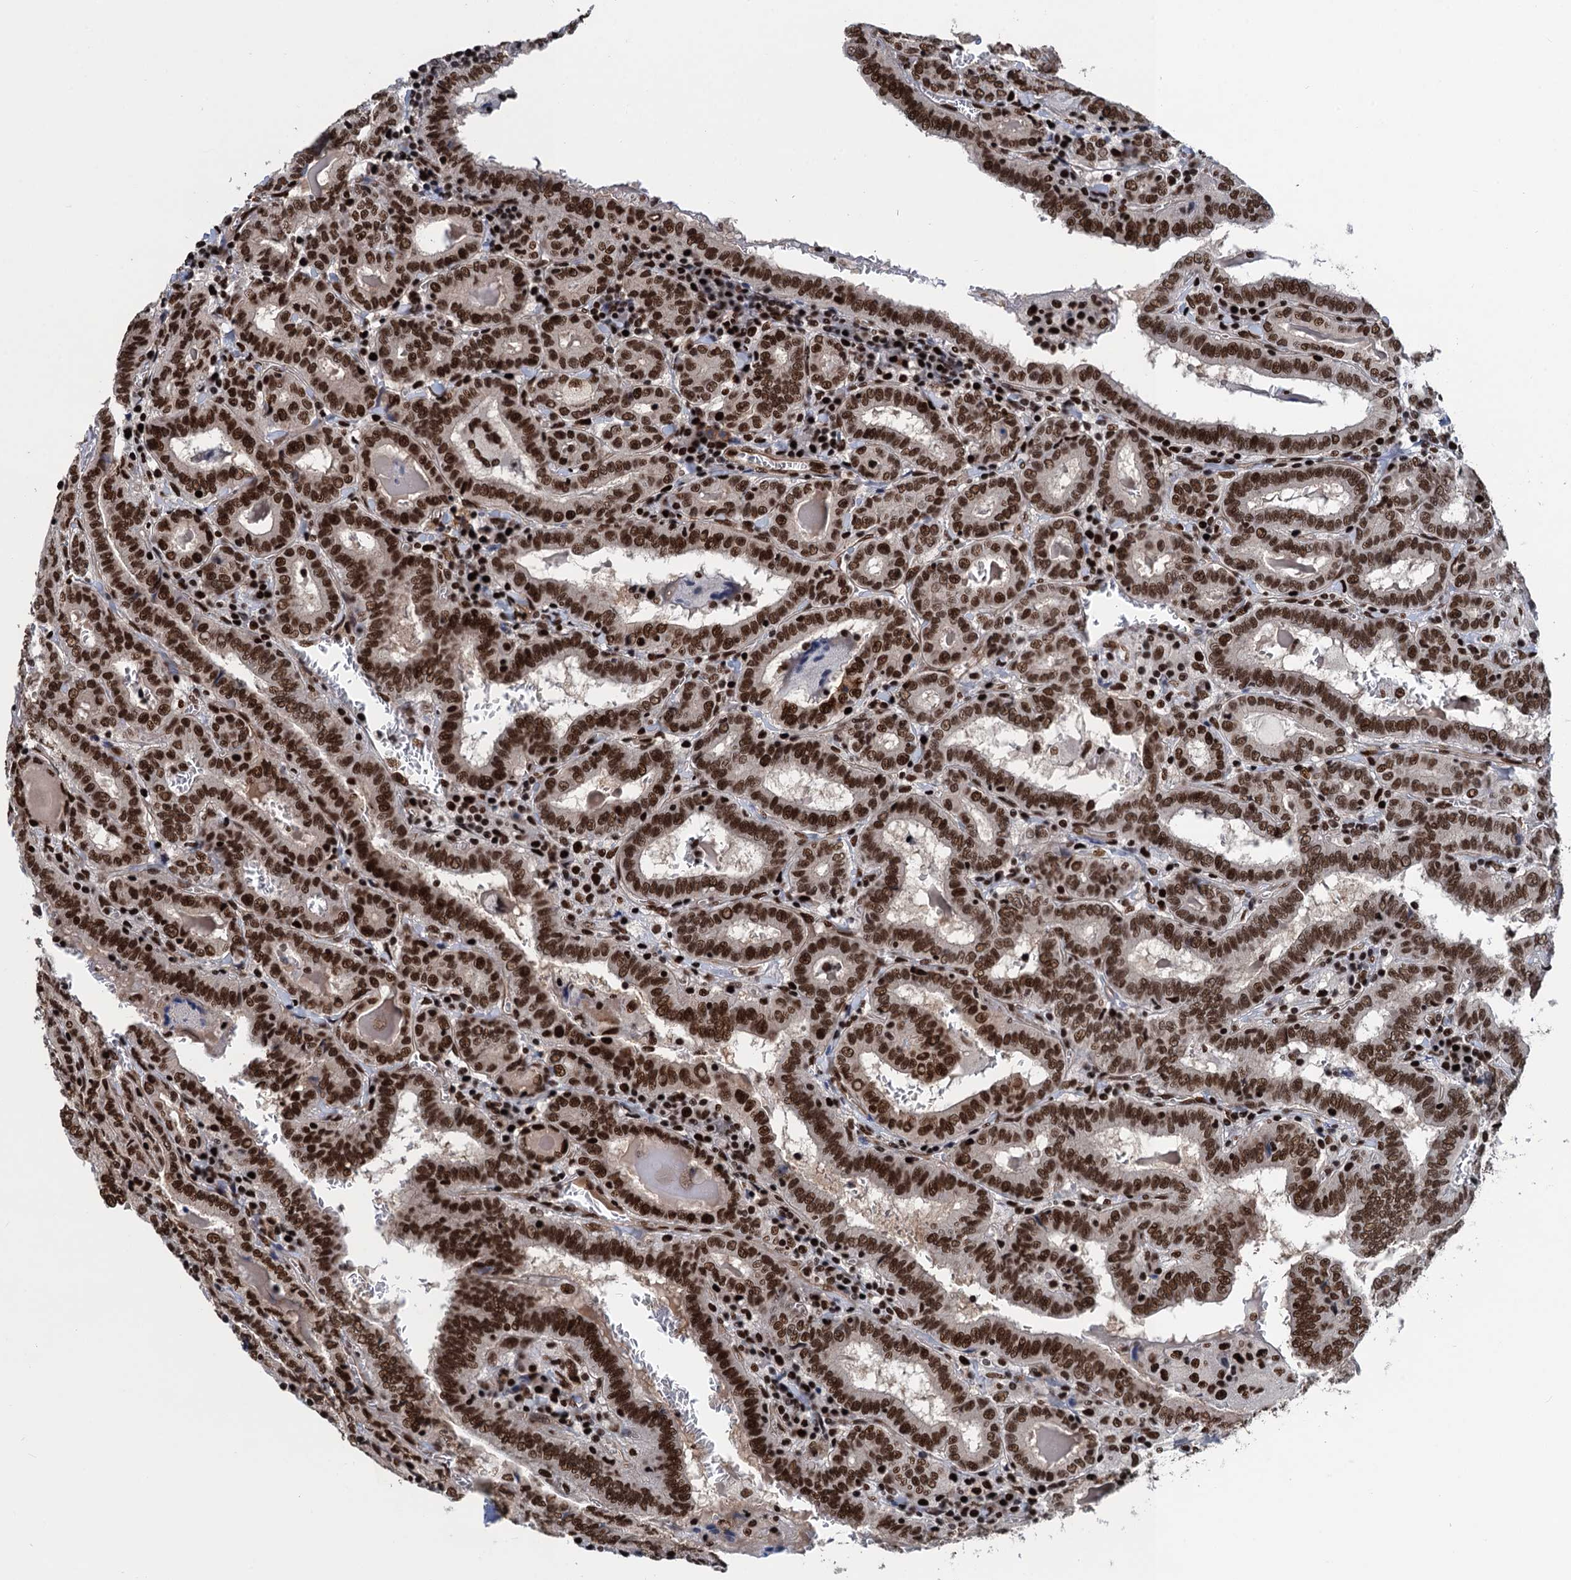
{"staining": {"intensity": "strong", "quantity": ">75%", "location": "nuclear"}, "tissue": "thyroid cancer", "cell_type": "Tumor cells", "image_type": "cancer", "snomed": [{"axis": "morphology", "description": "Papillary adenocarcinoma, NOS"}, {"axis": "topography", "description": "Thyroid gland"}], "caption": "Immunohistochemistry (IHC) photomicrograph of human thyroid cancer (papillary adenocarcinoma) stained for a protein (brown), which reveals high levels of strong nuclear positivity in approximately >75% of tumor cells.", "gene": "PPP4R1", "patient": {"sex": "female", "age": 72}}